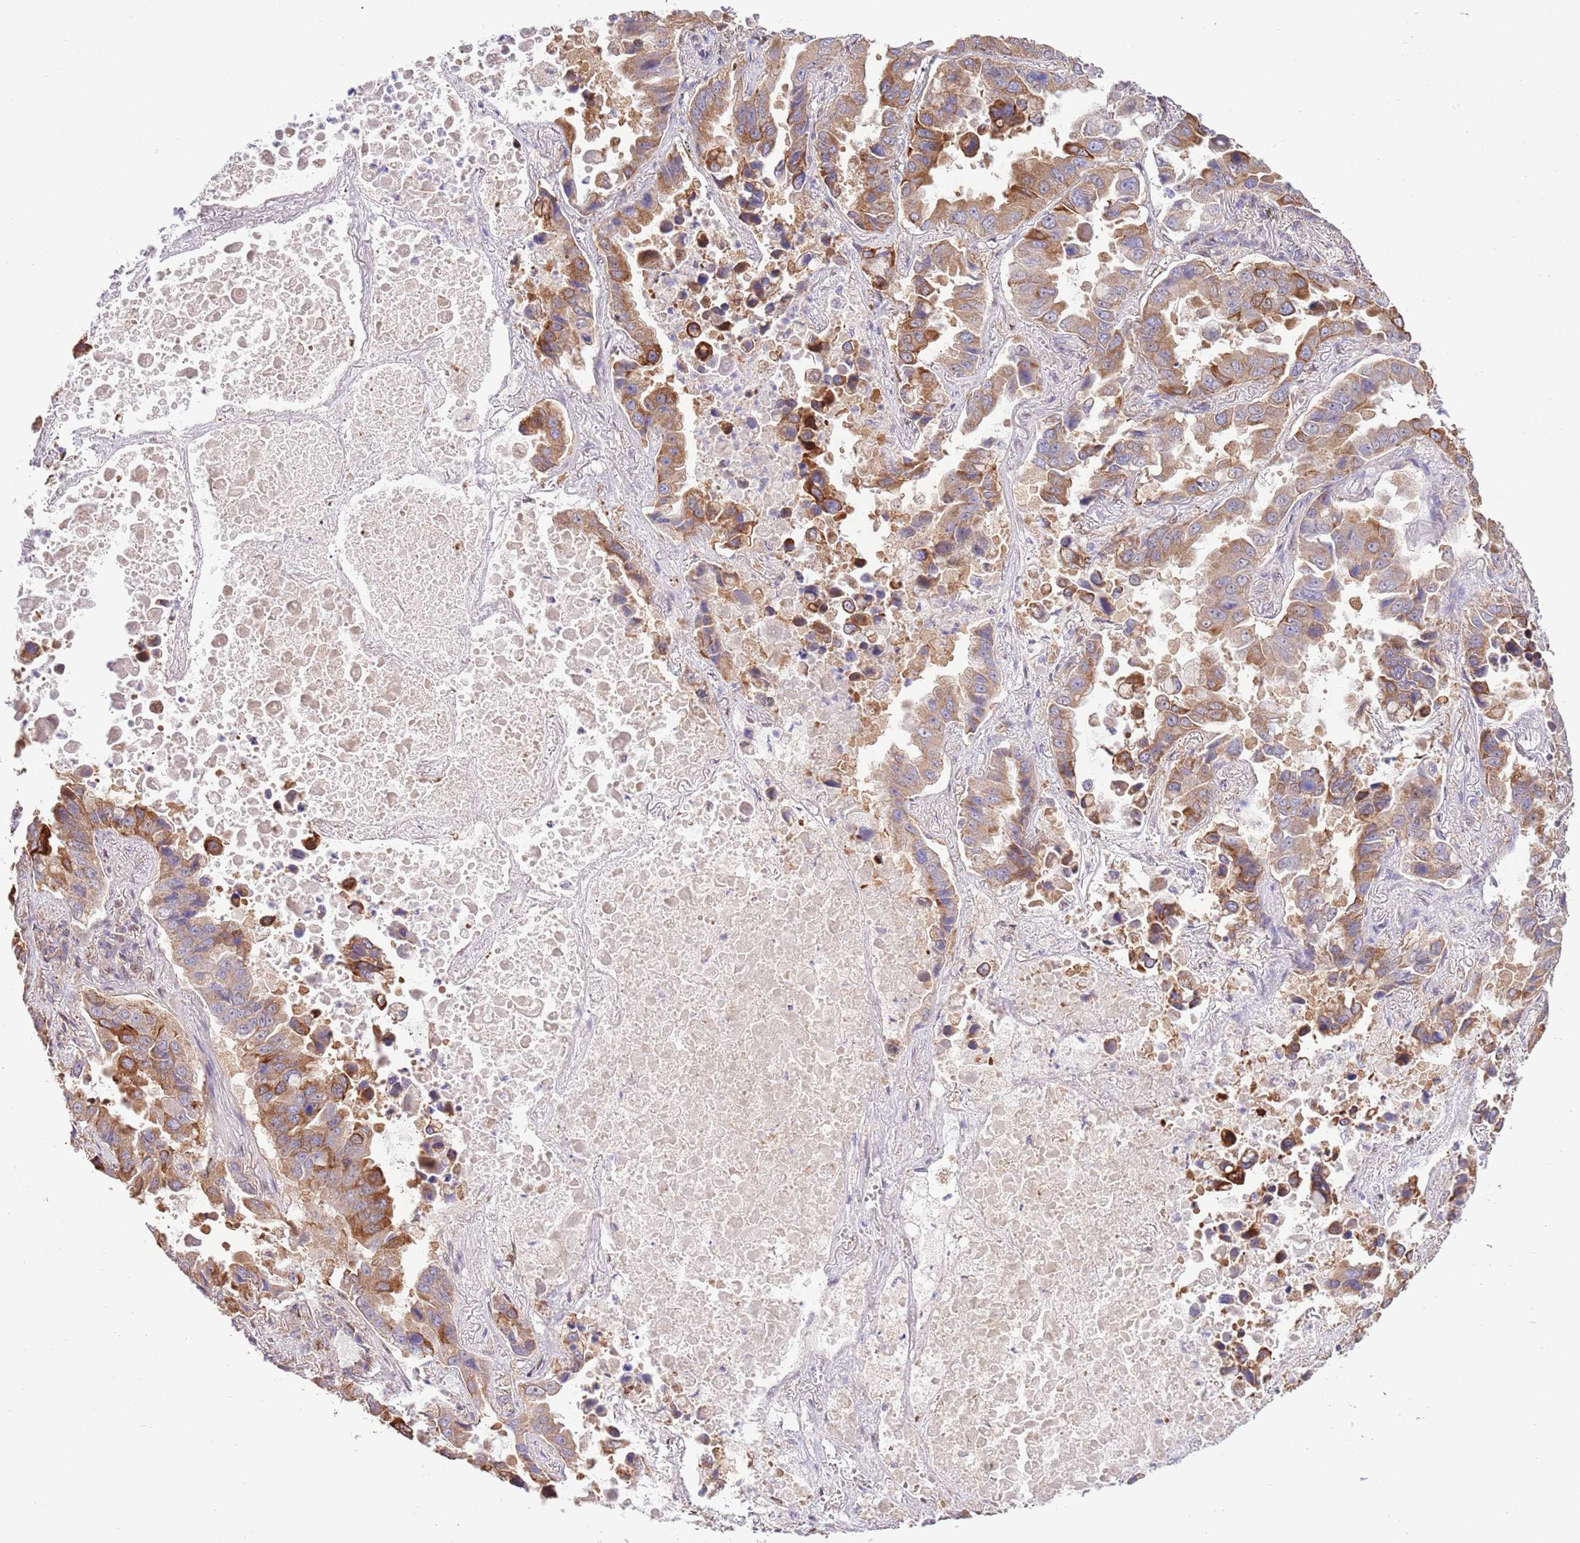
{"staining": {"intensity": "moderate", "quantity": ">75%", "location": "cytoplasmic/membranous"}, "tissue": "lung cancer", "cell_type": "Tumor cells", "image_type": "cancer", "snomed": [{"axis": "morphology", "description": "Adenocarcinoma, NOS"}, {"axis": "topography", "description": "Lung"}], "caption": "Adenocarcinoma (lung) stained for a protein (brown) exhibits moderate cytoplasmic/membranous positive staining in approximately >75% of tumor cells.", "gene": "ARL2BP", "patient": {"sex": "male", "age": 64}}